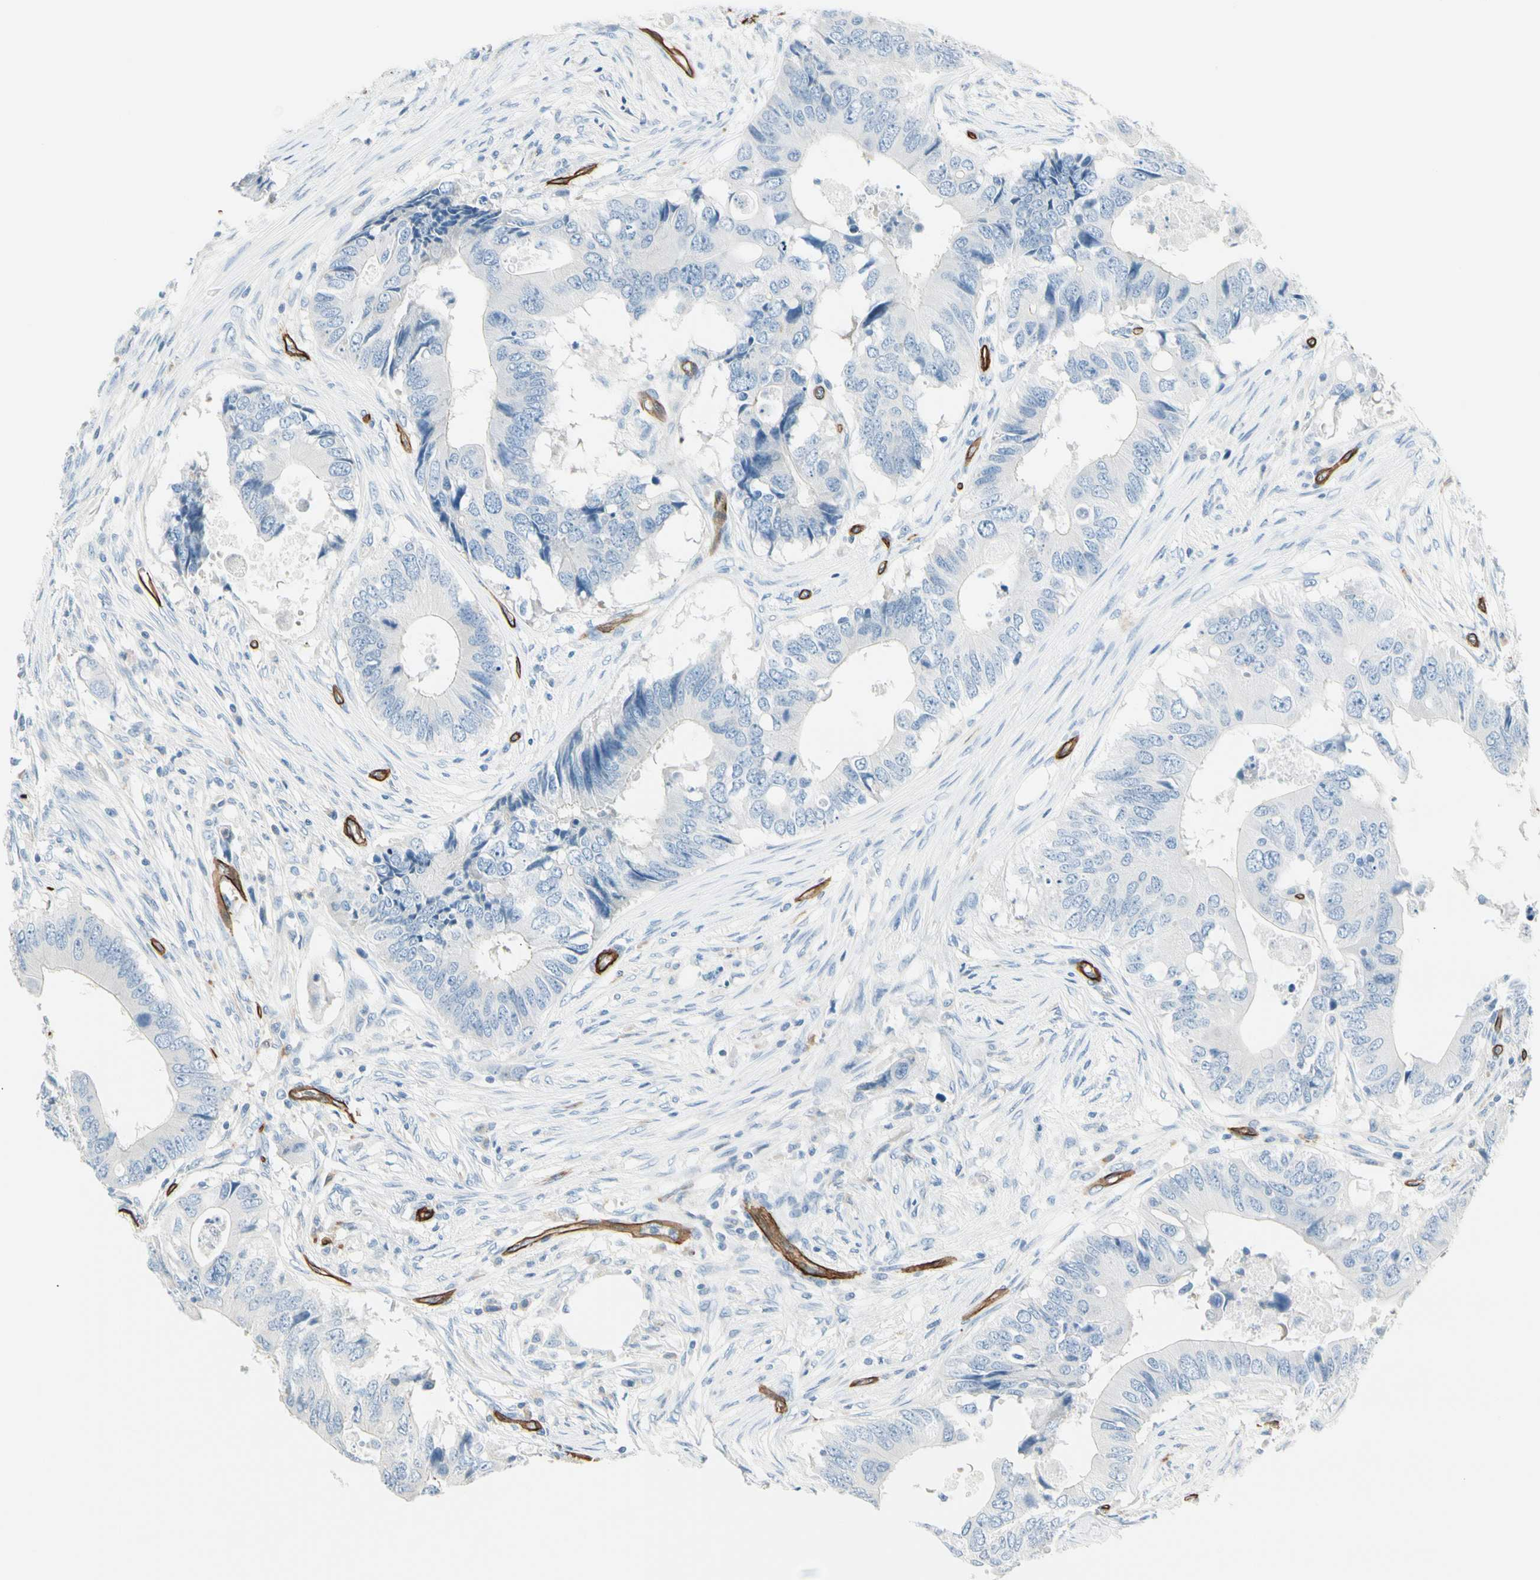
{"staining": {"intensity": "negative", "quantity": "none", "location": "none"}, "tissue": "colorectal cancer", "cell_type": "Tumor cells", "image_type": "cancer", "snomed": [{"axis": "morphology", "description": "Adenocarcinoma, NOS"}, {"axis": "topography", "description": "Colon"}], "caption": "Protein analysis of colorectal adenocarcinoma demonstrates no significant expression in tumor cells.", "gene": "CD93", "patient": {"sex": "male", "age": 71}}